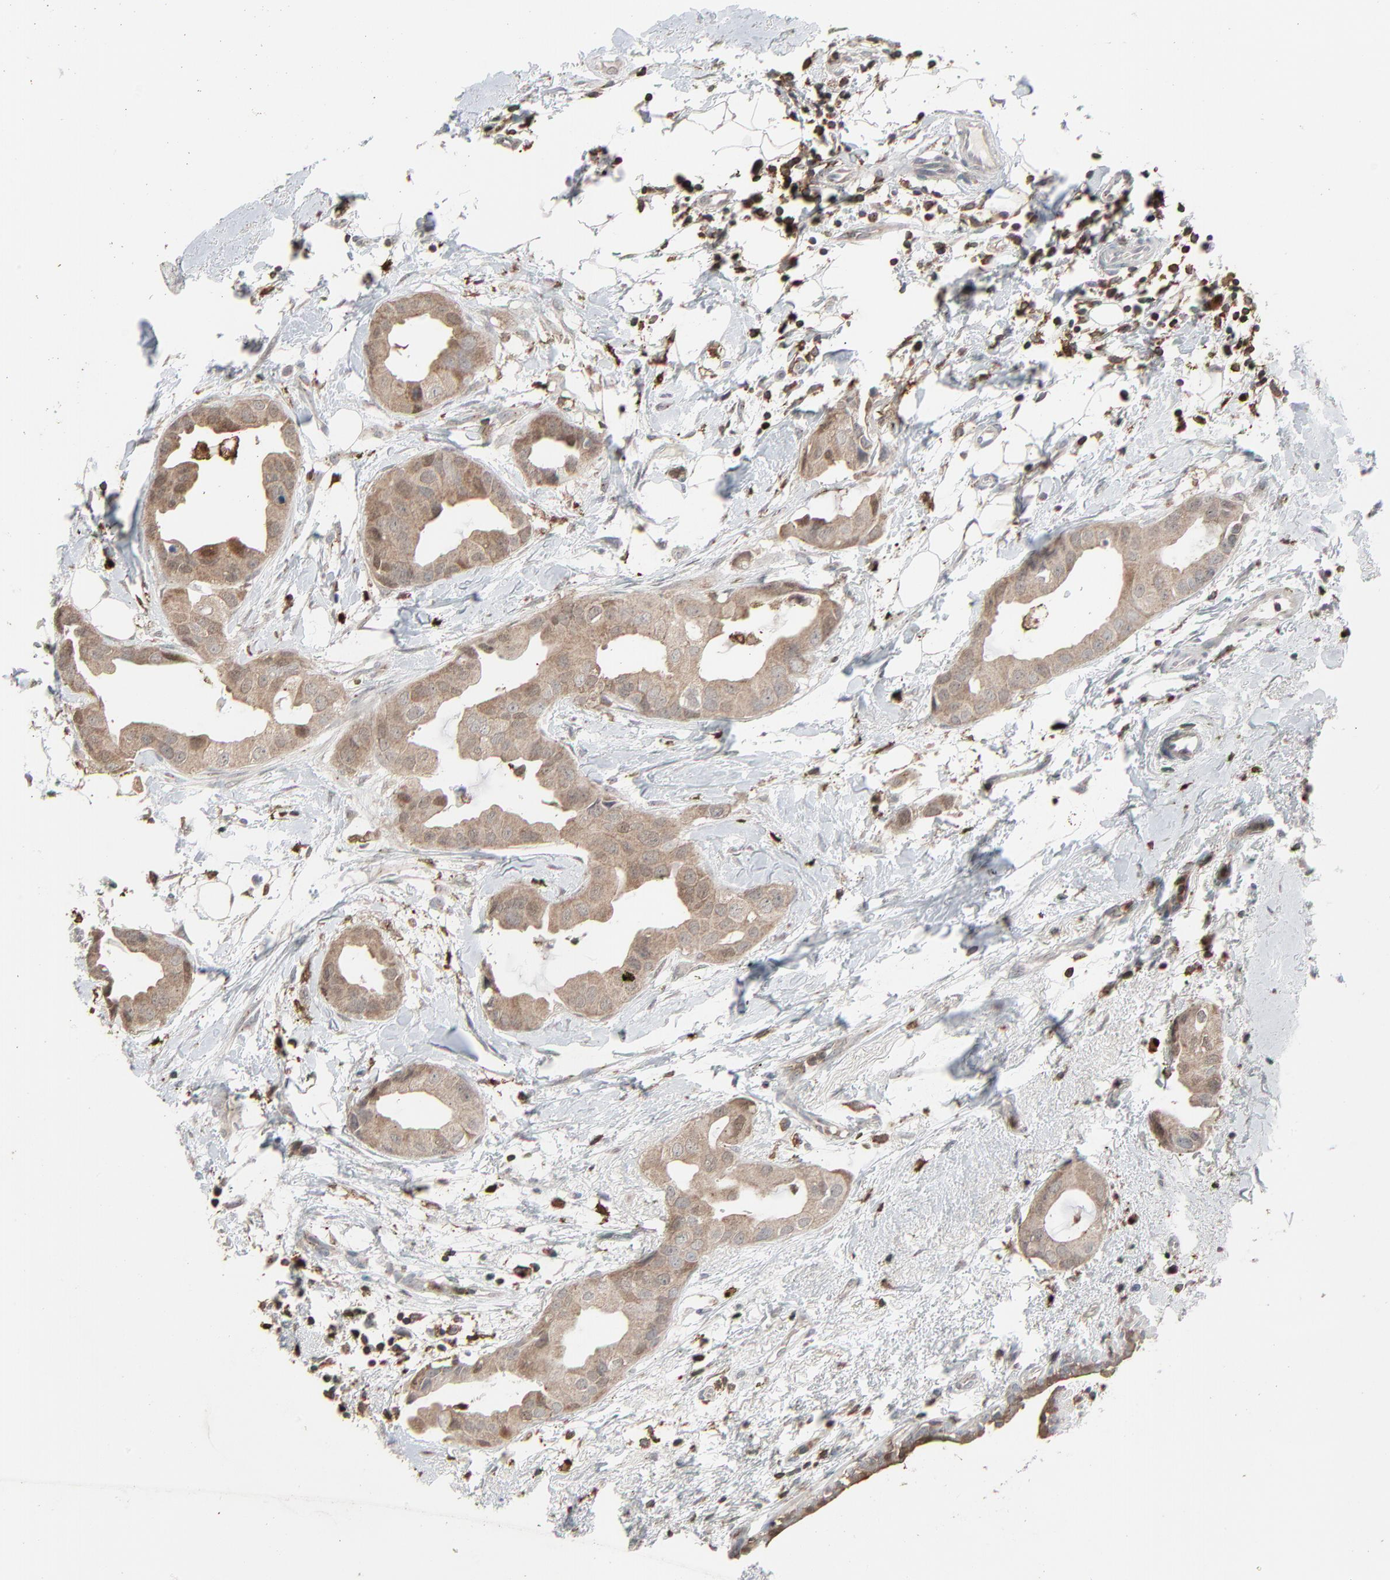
{"staining": {"intensity": "weak", "quantity": ">75%", "location": "cytoplasmic/membranous"}, "tissue": "breast cancer", "cell_type": "Tumor cells", "image_type": "cancer", "snomed": [{"axis": "morphology", "description": "Duct carcinoma"}, {"axis": "topography", "description": "Breast"}], "caption": "Breast cancer (infiltrating ductal carcinoma) stained with immunohistochemistry exhibits weak cytoplasmic/membranous staining in approximately >75% of tumor cells. Using DAB (3,3'-diaminobenzidine) (brown) and hematoxylin (blue) stains, captured at high magnification using brightfield microscopy.", "gene": "DOCK8", "patient": {"sex": "female", "age": 40}}